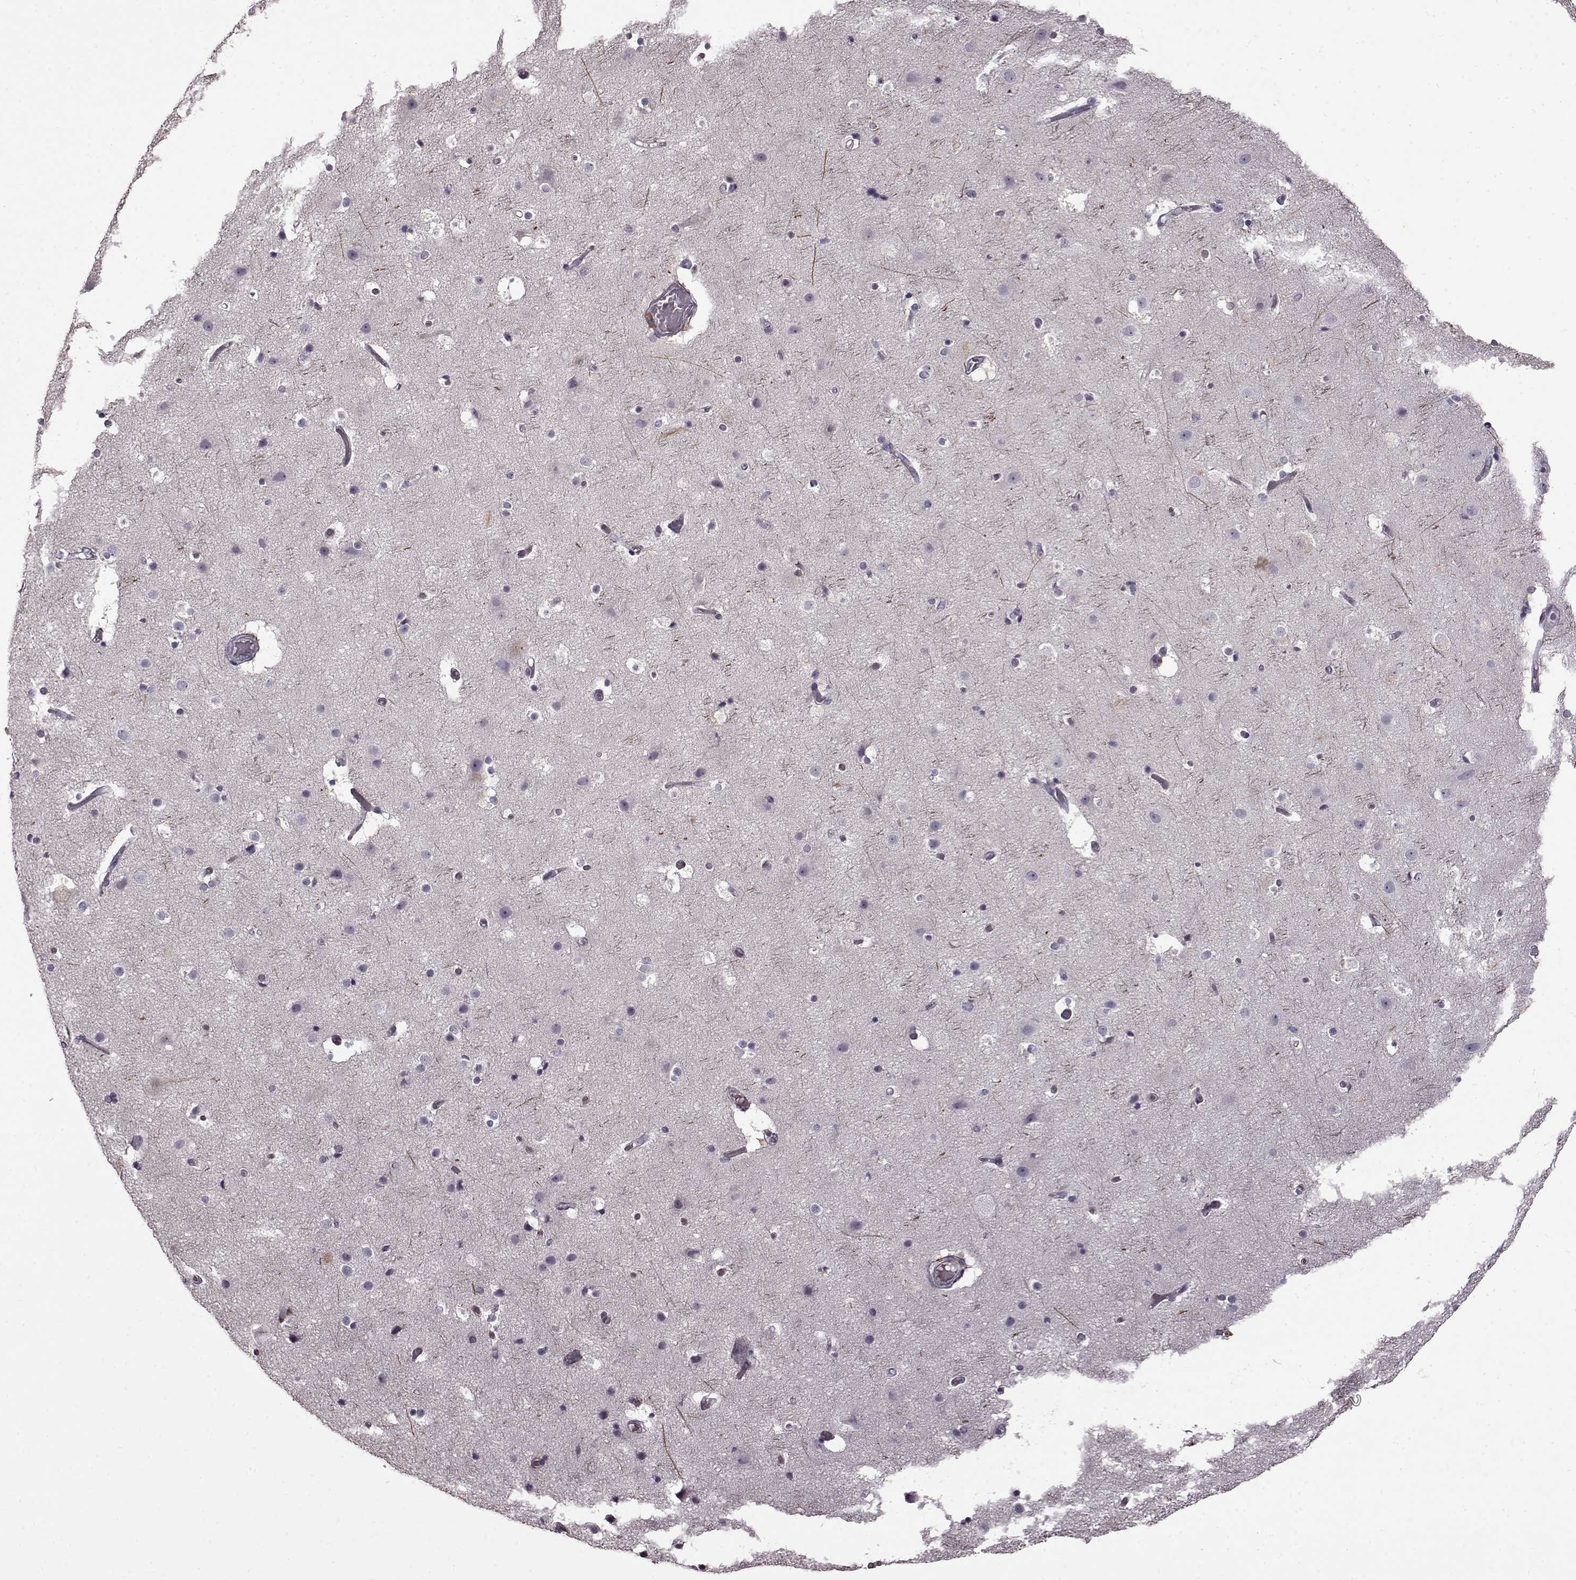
{"staining": {"intensity": "negative", "quantity": "none", "location": "none"}, "tissue": "cerebral cortex", "cell_type": "Endothelial cells", "image_type": "normal", "snomed": [{"axis": "morphology", "description": "Normal tissue, NOS"}, {"axis": "topography", "description": "Cerebral cortex"}], "caption": "Immunohistochemistry of normal human cerebral cortex displays no staining in endothelial cells. The staining was performed using DAB (3,3'-diaminobenzidine) to visualize the protein expression in brown, while the nuclei were stained in blue with hematoxylin (Magnification: 20x).", "gene": "CNGA3", "patient": {"sex": "female", "age": 52}}